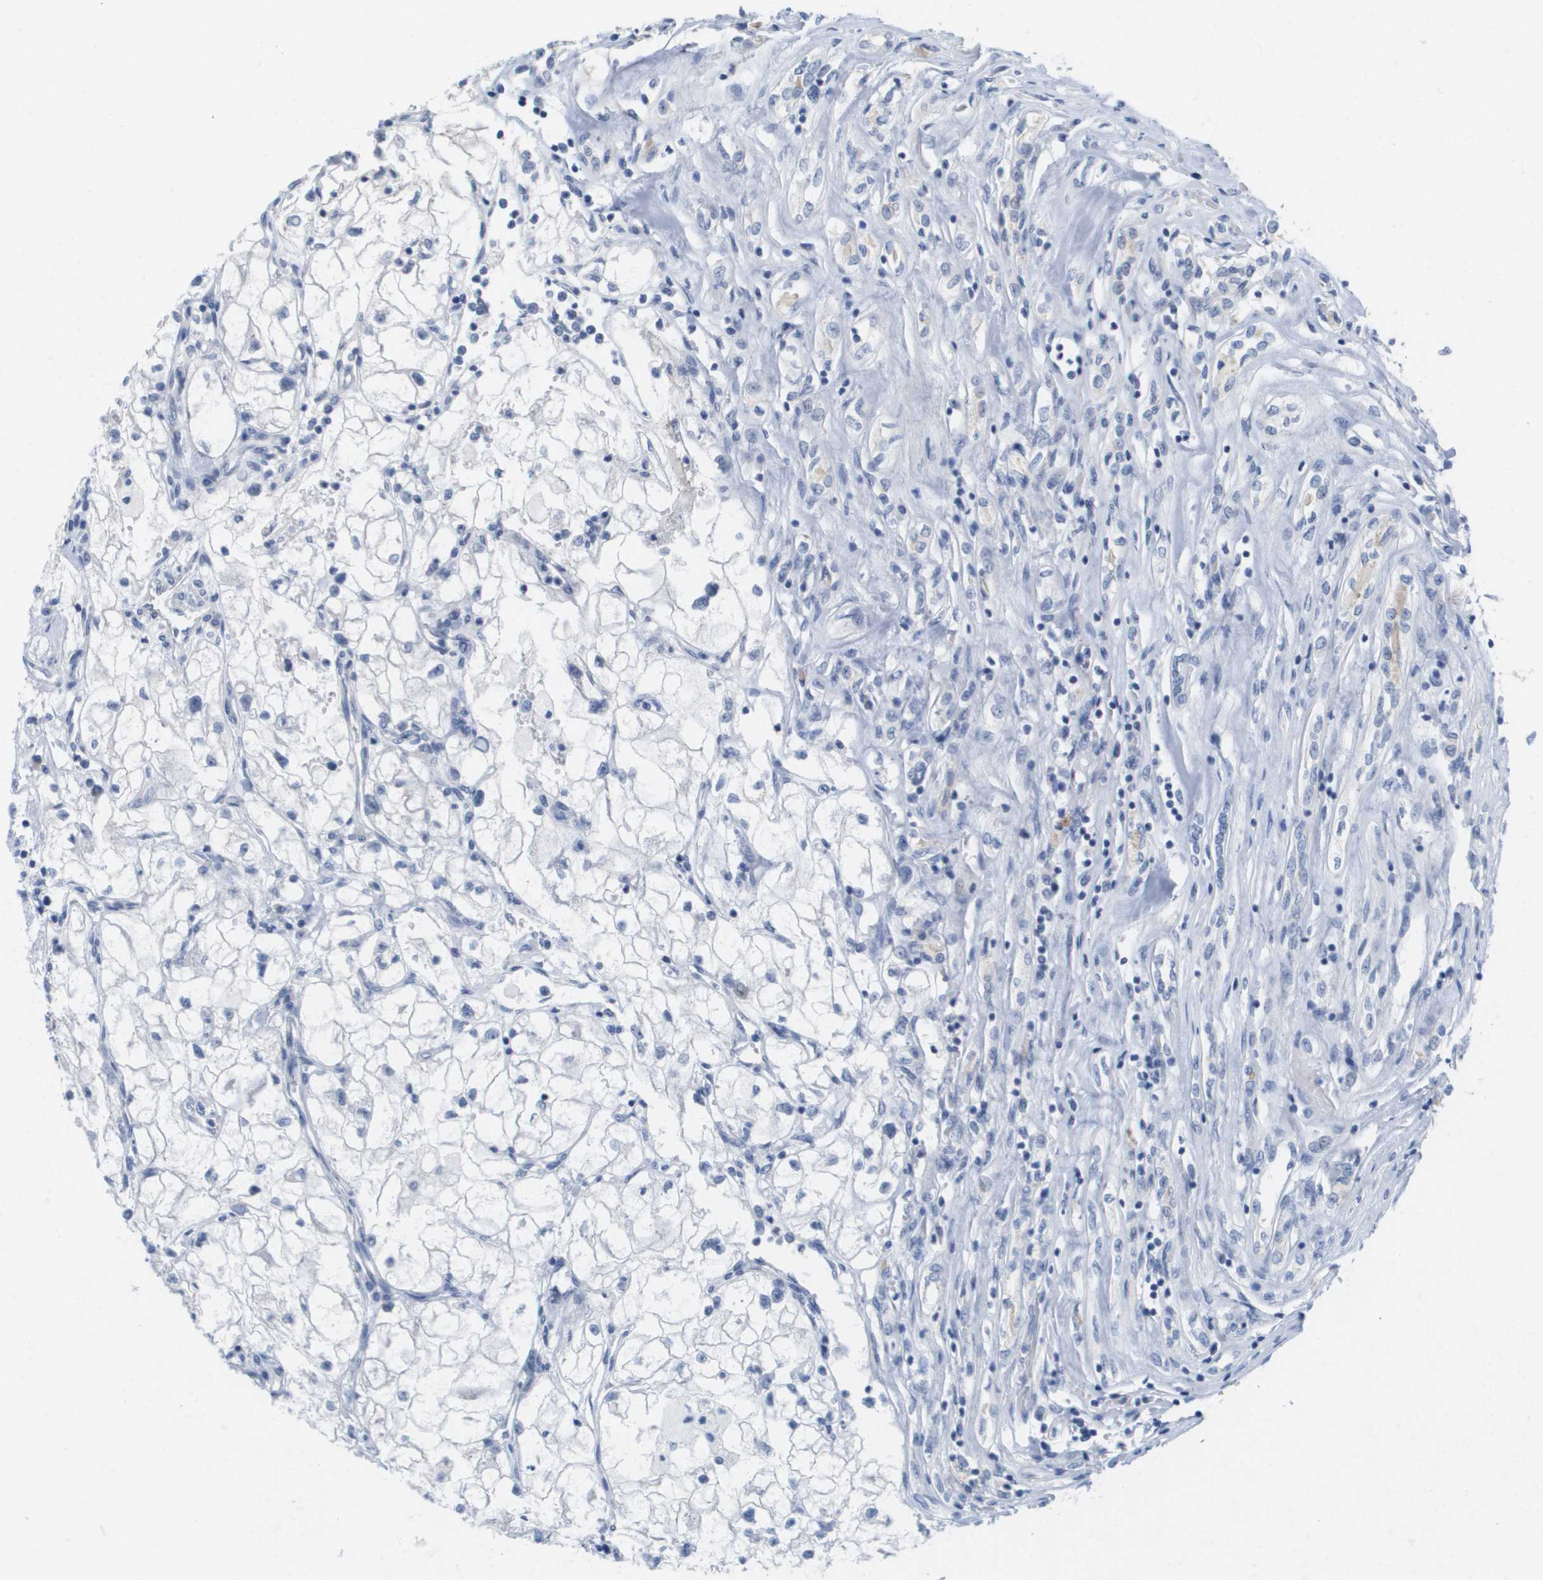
{"staining": {"intensity": "negative", "quantity": "none", "location": "none"}, "tissue": "renal cancer", "cell_type": "Tumor cells", "image_type": "cancer", "snomed": [{"axis": "morphology", "description": "Adenocarcinoma, NOS"}, {"axis": "topography", "description": "Kidney"}], "caption": "Renal adenocarcinoma was stained to show a protein in brown. There is no significant positivity in tumor cells.", "gene": "PDE4A", "patient": {"sex": "female", "age": 70}}